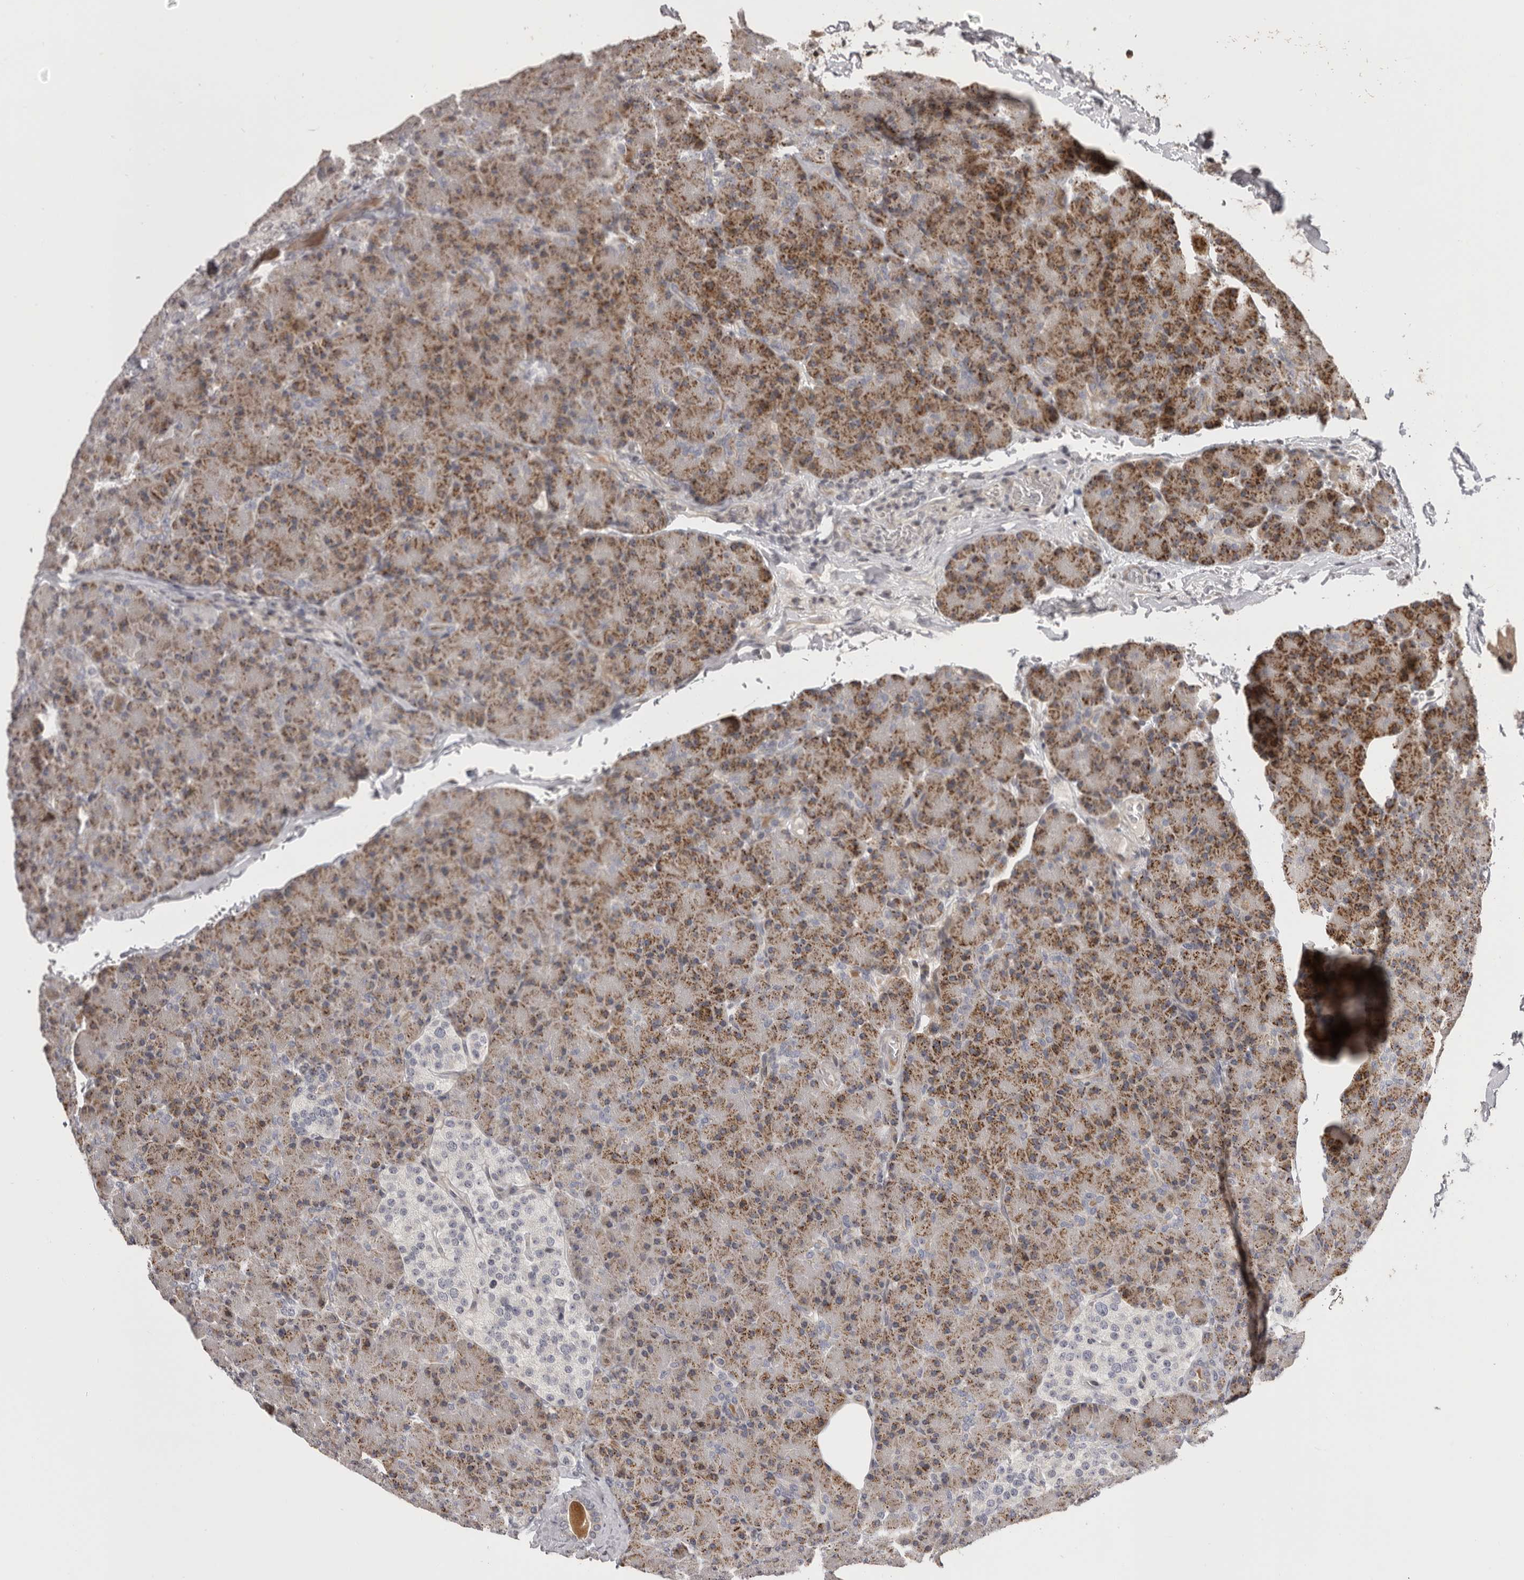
{"staining": {"intensity": "strong", "quantity": ">75%", "location": "cytoplasmic/membranous"}, "tissue": "pancreas", "cell_type": "Exocrine glandular cells", "image_type": "normal", "snomed": [{"axis": "morphology", "description": "Normal tissue, NOS"}, {"axis": "topography", "description": "Pancreas"}], "caption": "Immunohistochemistry (IHC) photomicrograph of normal pancreas stained for a protein (brown), which shows high levels of strong cytoplasmic/membranous staining in about >75% of exocrine glandular cells.", "gene": "AZIN1", "patient": {"sex": "female", "age": 43}}